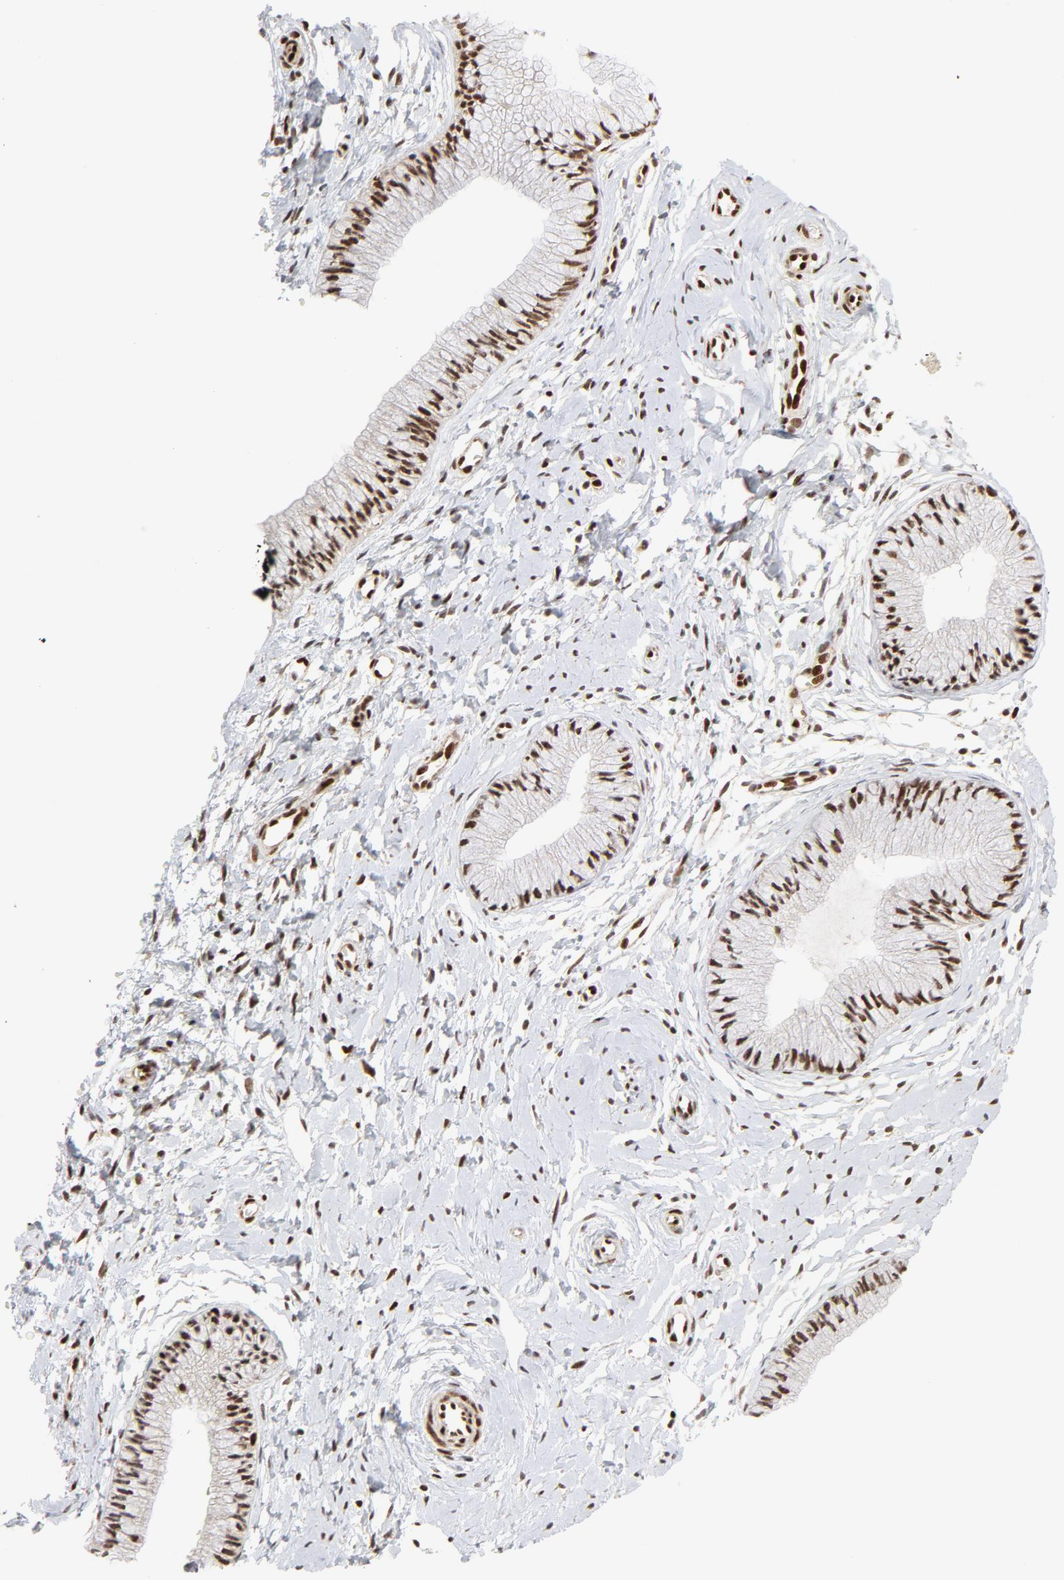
{"staining": {"intensity": "moderate", "quantity": ">75%", "location": "nuclear"}, "tissue": "cervix", "cell_type": "Glandular cells", "image_type": "normal", "snomed": [{"axis": "morphology", "description": "Normal tissue, NOS"}, {"axis": "topography", "description": "Cervix"}], "caption": "High-magnification brightfield microscopy of benign cervix stained with DAB (3,3'-diaminobenzidine) (brown) and counterstained with hematoxylin (blue). glandular cells exhibit moderate nuclear expression is identified in approximately>75% of cells. (DAB (3,3'-diaminobenzidine) = brown stain, brightfield microscopy at high magnification).", "gene": "MEF2A", "patient": {"sex": "female", "age": 46}}